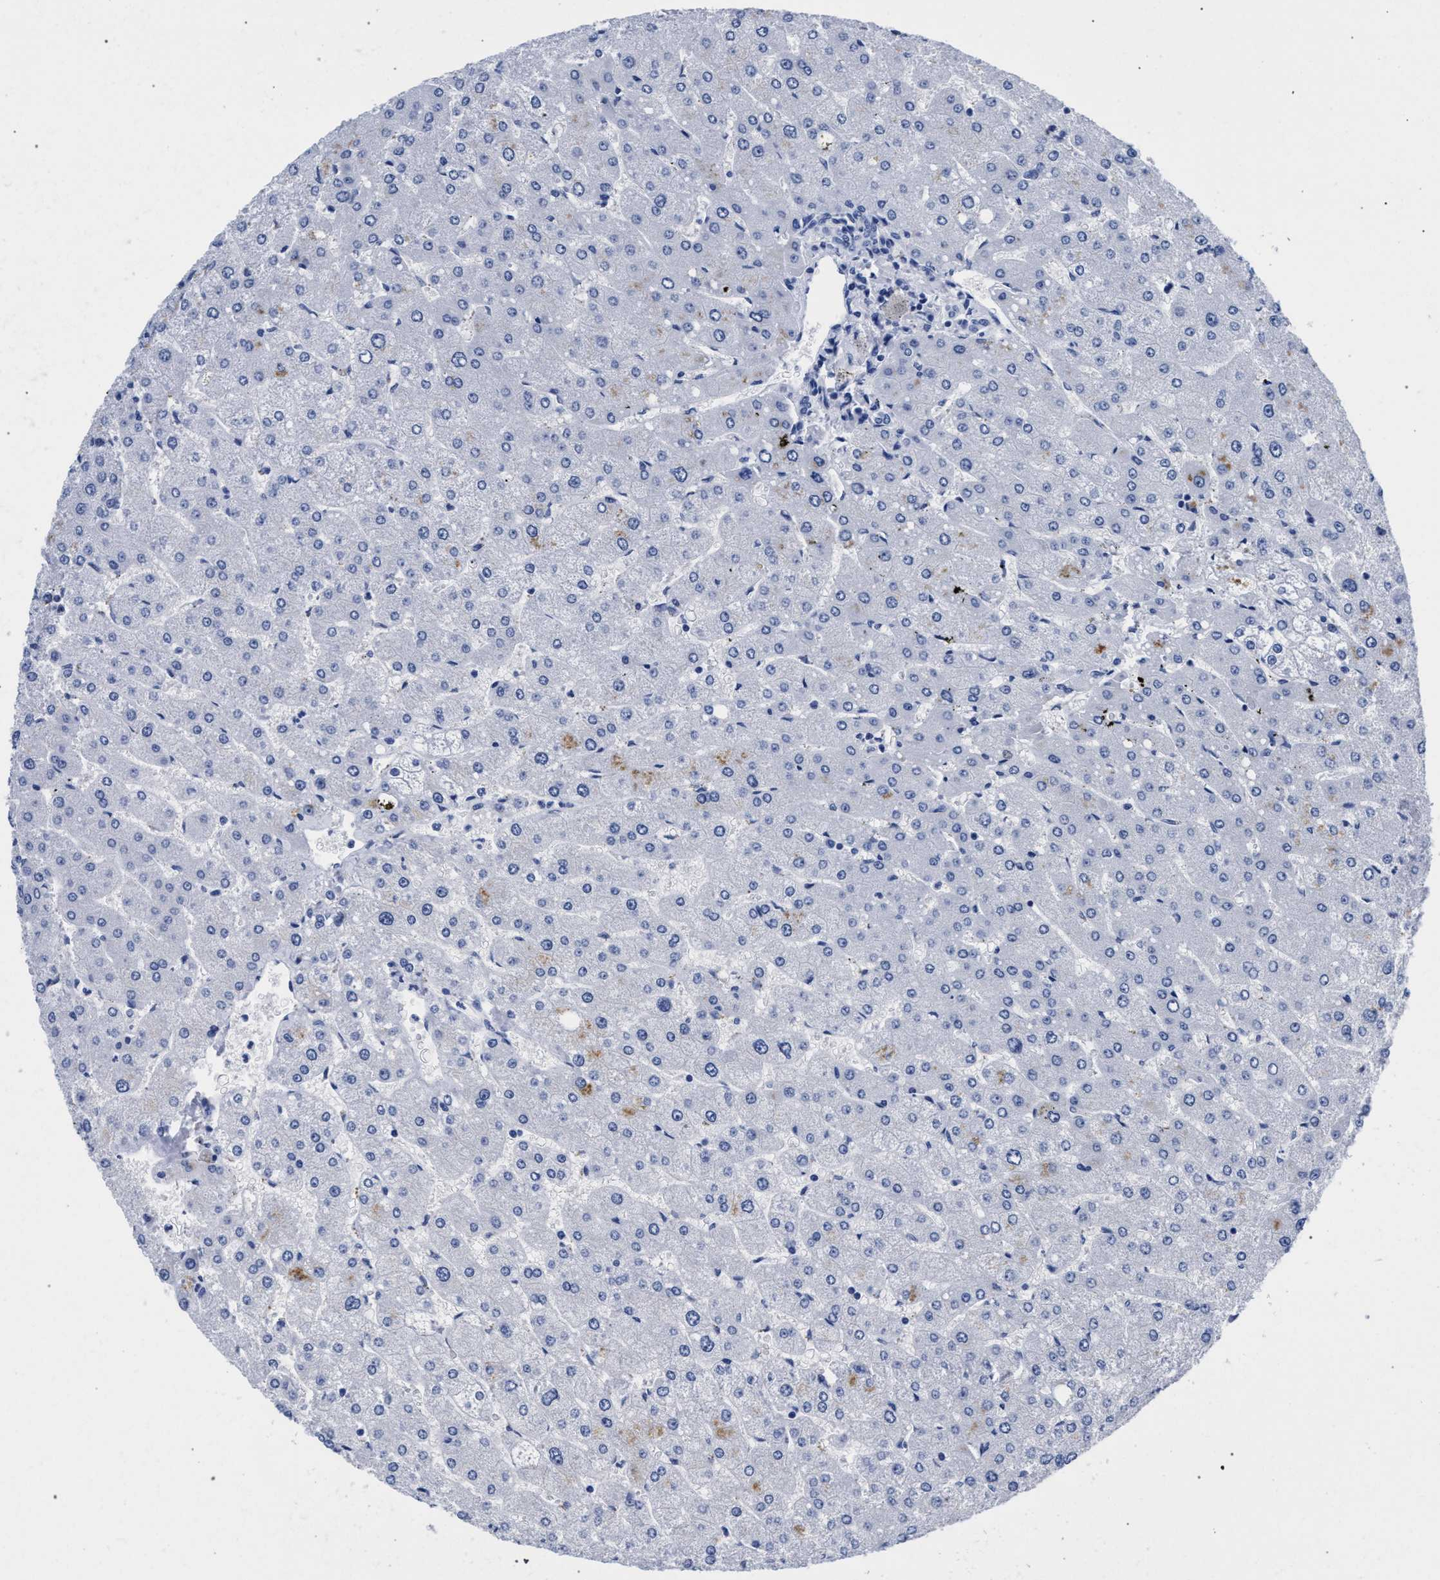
{"staining": {"intensity": "negative", "quantity": "none", "location": "none"}, "tissue": "liver", "cell_type": "Cholangiocytes", "image_type": "normal", "snomed": [{"axis": "morphology", "description": "Normal tissue, NOS"}, {"axis": "topography", "description": "Liver"}], "caption": "This histopathology image is of benign liver stained with immunohistochemistry to label a protein in brown with the nuclei are counter-stained blue. There is no expression in cholangiocytes.", "gene": "AKAP4", "patient": {"sex": "male", "age": 55}}